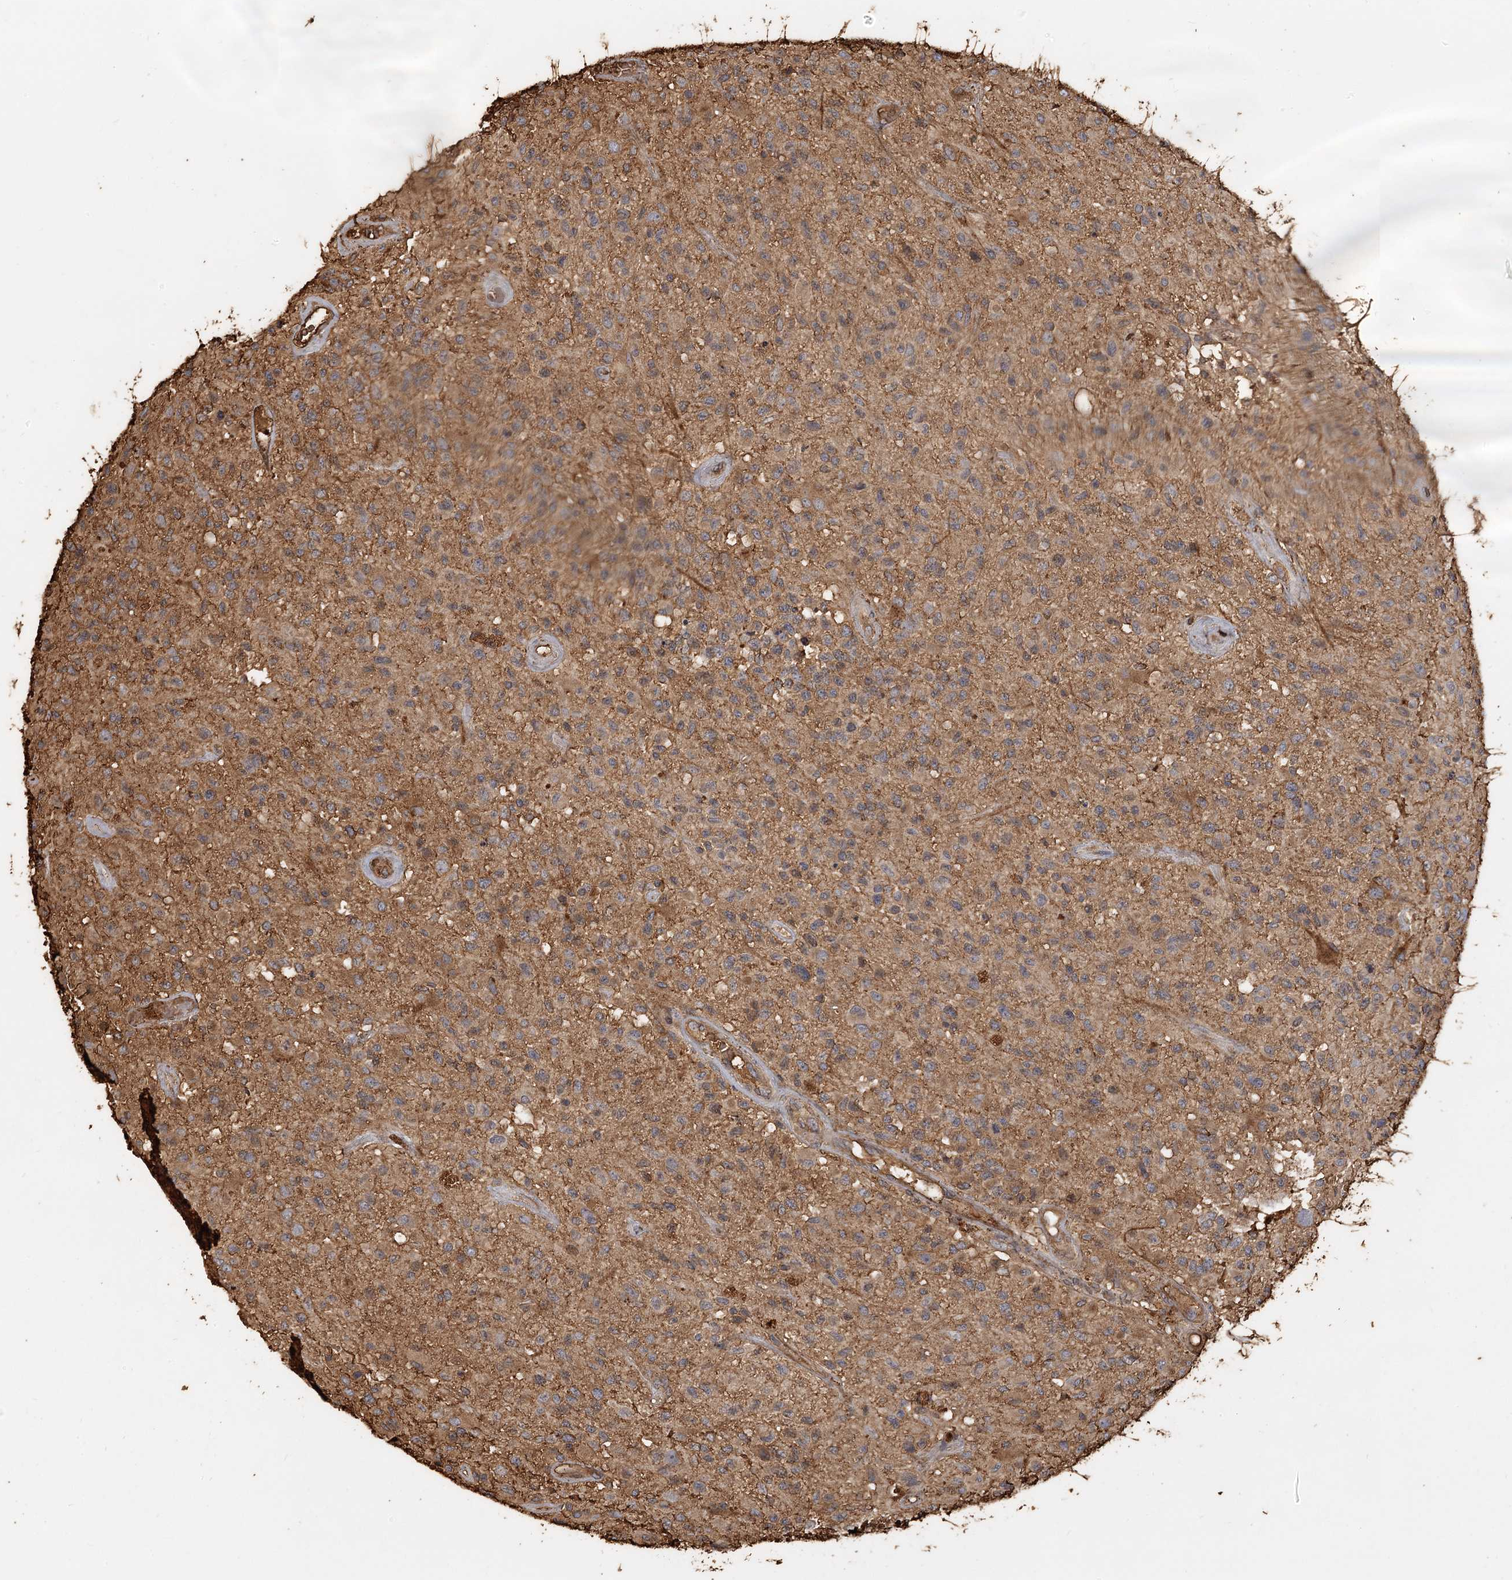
{"staining": {"intensity": "weak", "quantity": ">75%", "location": "cytoplasmic/membranous"}, "tissue": "glioma", "cell_type": "Tumor cells", "image_type": "cancer", "snomed": [{"axis": "morphology", "description": "Glioma, malignant, High grade"}, {"axis": "morphology", "description": "Glioblastoma, NOS"}, {"axis": "topography", "description": "Brain"}], "caption": "This is an image of IHC staining of malignant high-grade glioma, which shows weak staining in the cytoplasmic/membranous of tumor cells.", "gene": "PIK3C2A", "patient": {"sex": "male", "age": 60}}